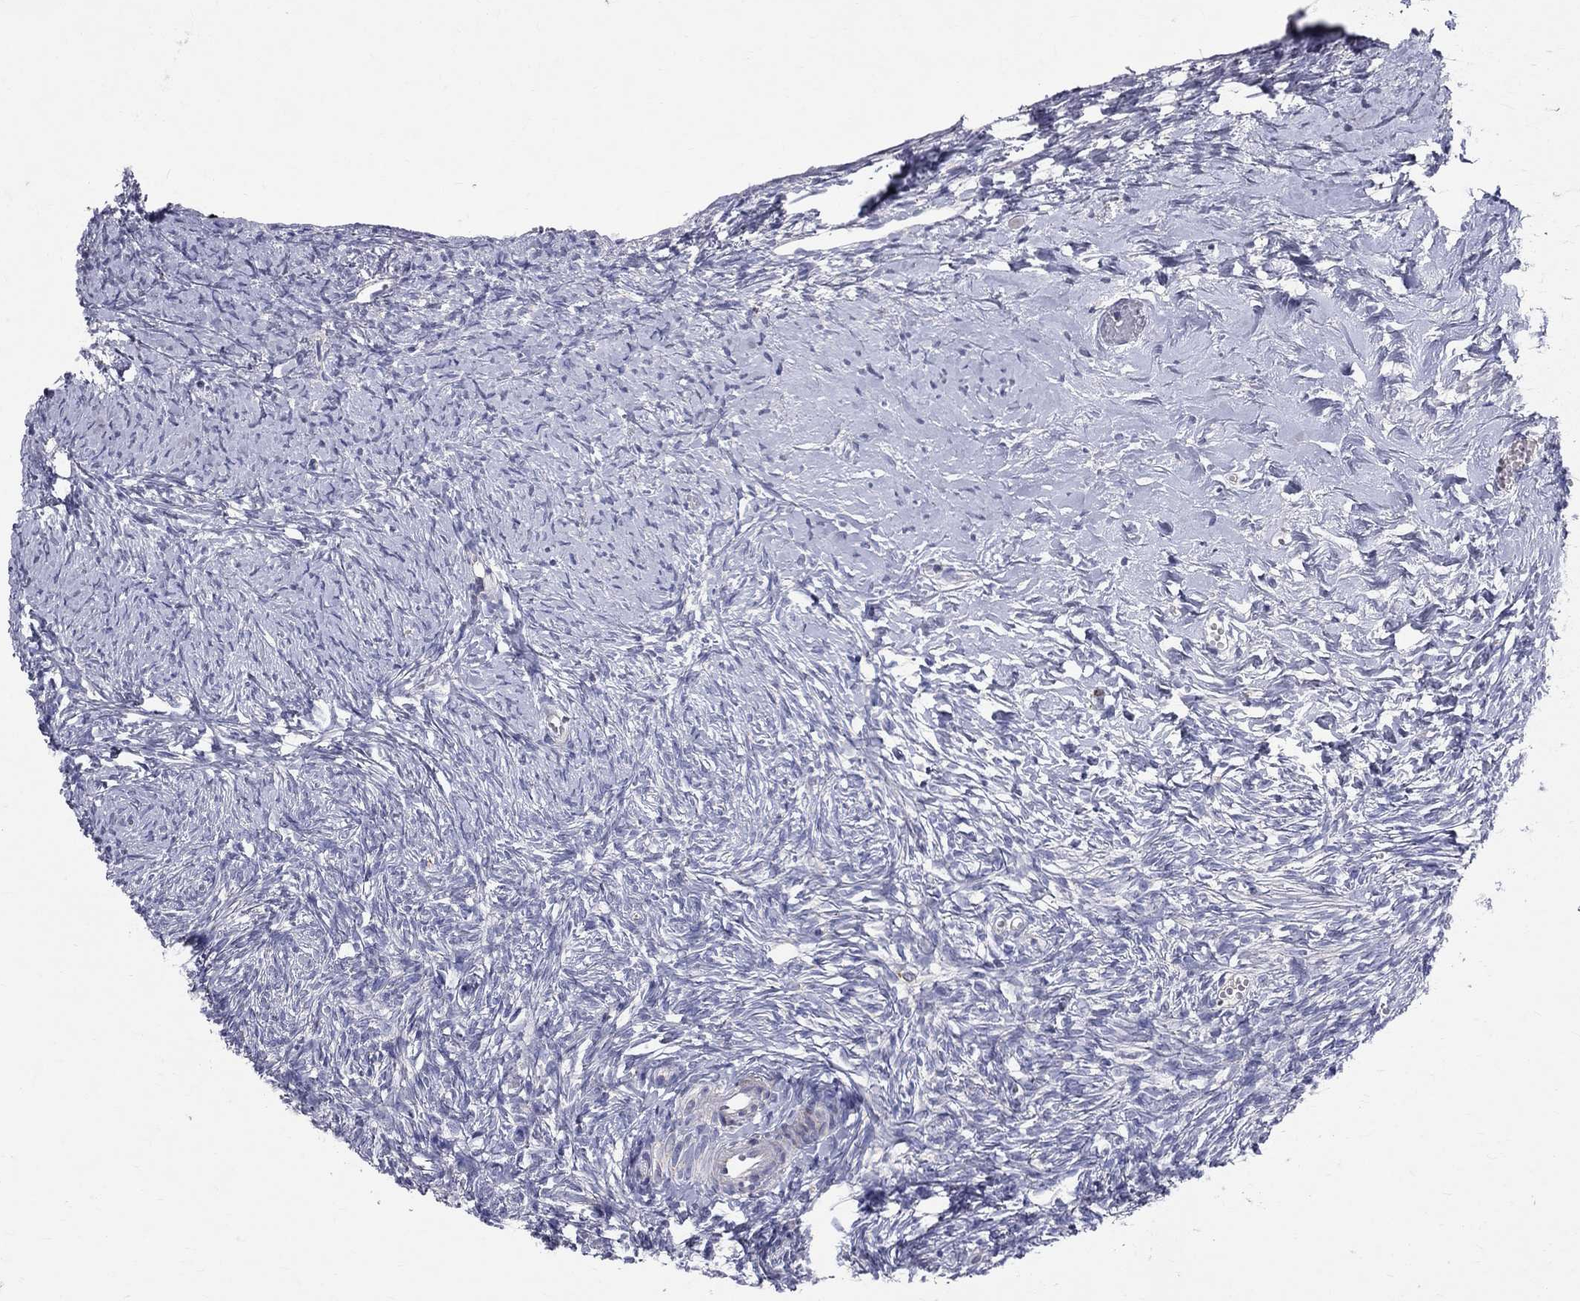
{"staining": {"intensity": "negative", "quantity": "none", "location": "none"}, "tissue": "ovary", "cell_type": "Ovarian stroma cells", "image_type": "normal", "snomed": [{"axis": "morphology", "description": "Normal tissue, NOS"}, {"axis": "topography", "description": "Ovary"}], "caption": "Immunohistochemistry micrograph of unremarkable ovary stained for a protein (brown), which reveals no staining in ovarian stroma cells.", "gene": "SLC4A10", "patient": {"sex": "female", "age": 43}}